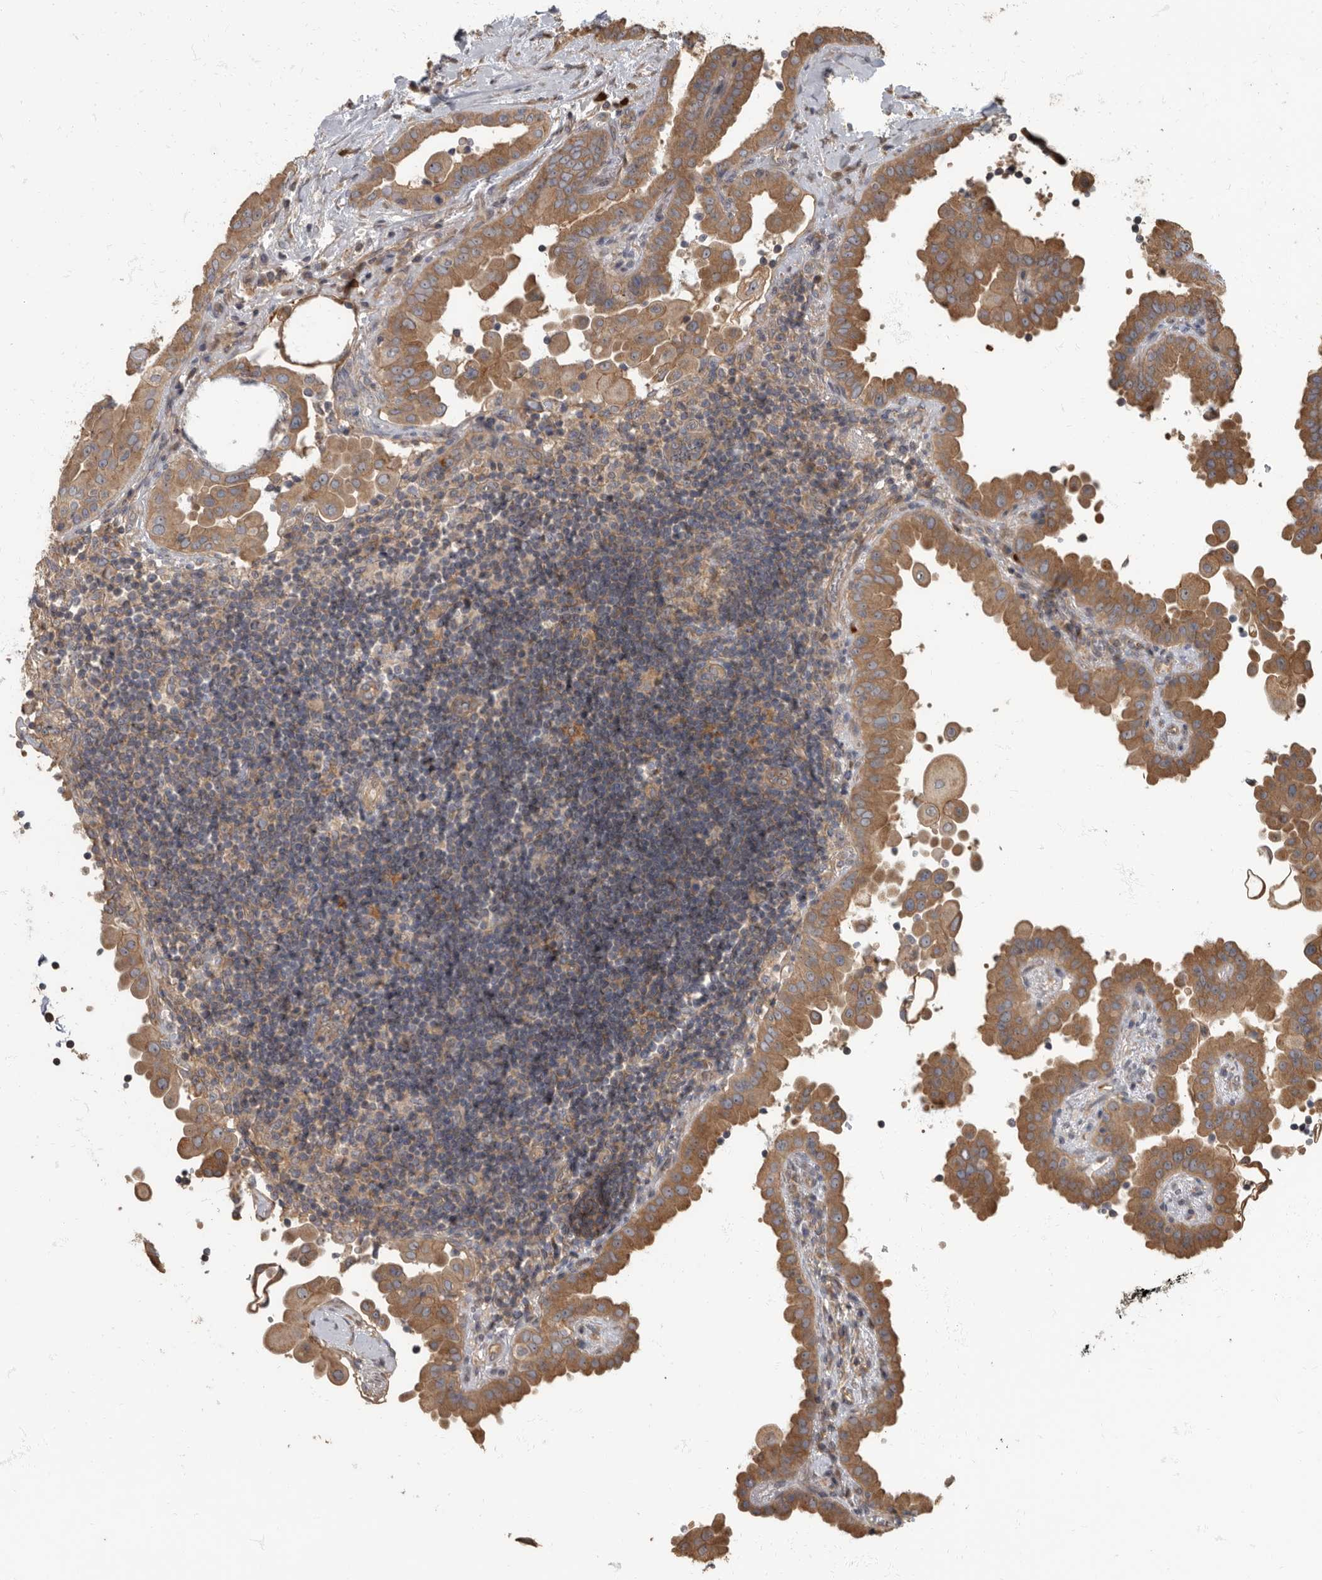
{"staining": {"intensity": "moderate", "quantity": ">75%", "location": "cytoplasmic/membranous"}, "tissue": "thyroid cancer", "cell_type": "Tumor cells", "image_type": "cancer", "snomed": [{"axis": "morphology", "description": "Papillary adenocarcinoma, NOS"}, {"axis": "topography", "description": "Thyroid gland"}], "caption": "A micrograph showing moderate cytoplasmic/membranous positivity in approximately >75% of tumor cells in thyroid cancer, as visualized by brown immunohistochemical staining.", "gene": "DAAM1", "patient": {"sex": "male", "age": 33}}